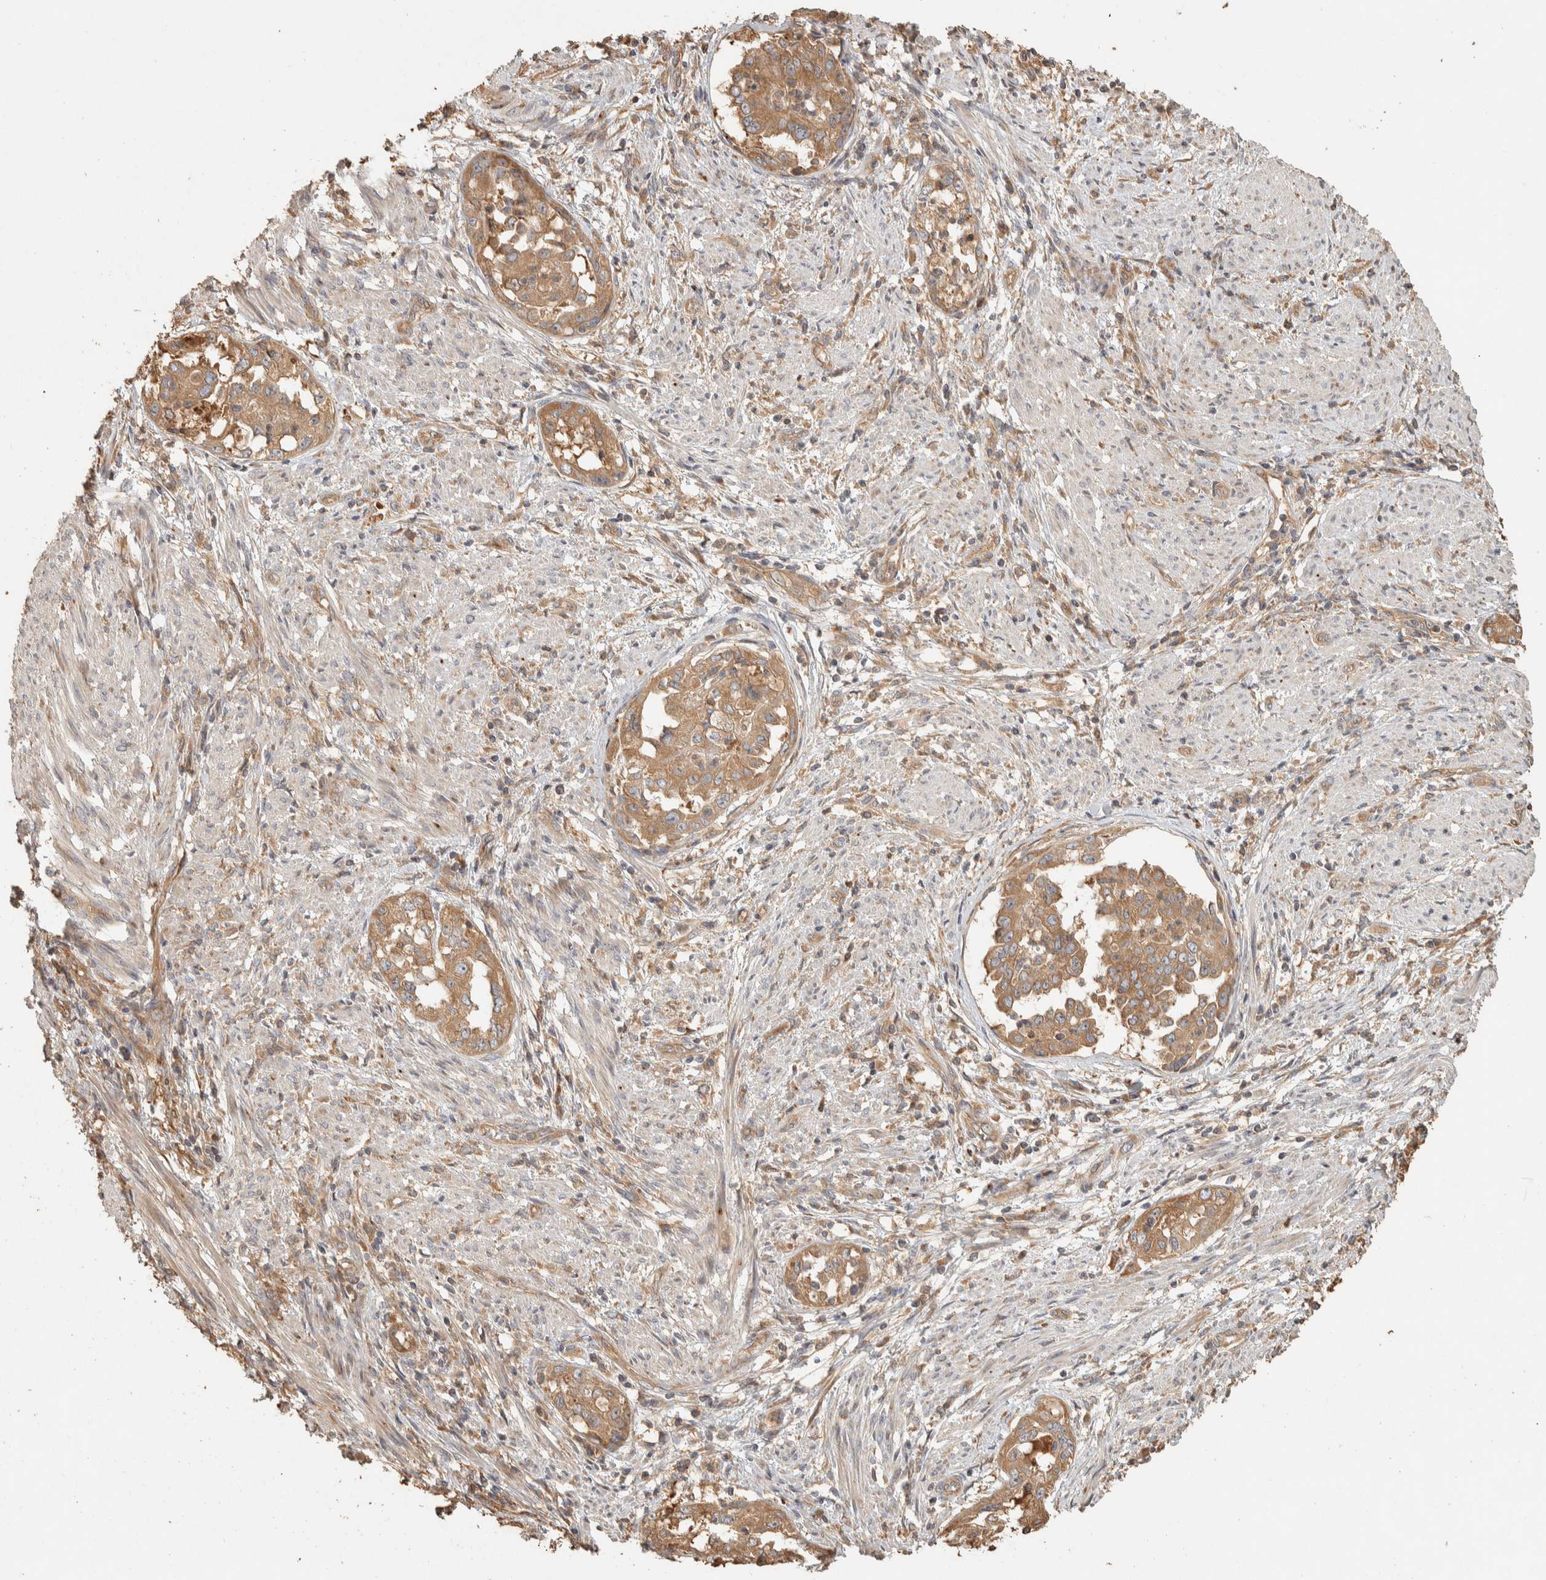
{"staining": {"intensity": "moderate", "quantity": ">75%", "location": "cytoplasmic/membranous"}, "tissue": "endometrial cancer", "cell_type": "Tumor cells", "image_type": "cancer", "snomed": [{"axis": "morphology", "description": "Adenocarcinoma, NOS"}, {"axis": "topography", "description": "Endometrium"}], "caption": "Tumor cells reveal medium levels of moderate cytoplasmic/membranous positivity in approximately >75% of cells in human endometrial cancer.", "gene": "EXOC7", "patient": {"sex": "female", "age": 85}}